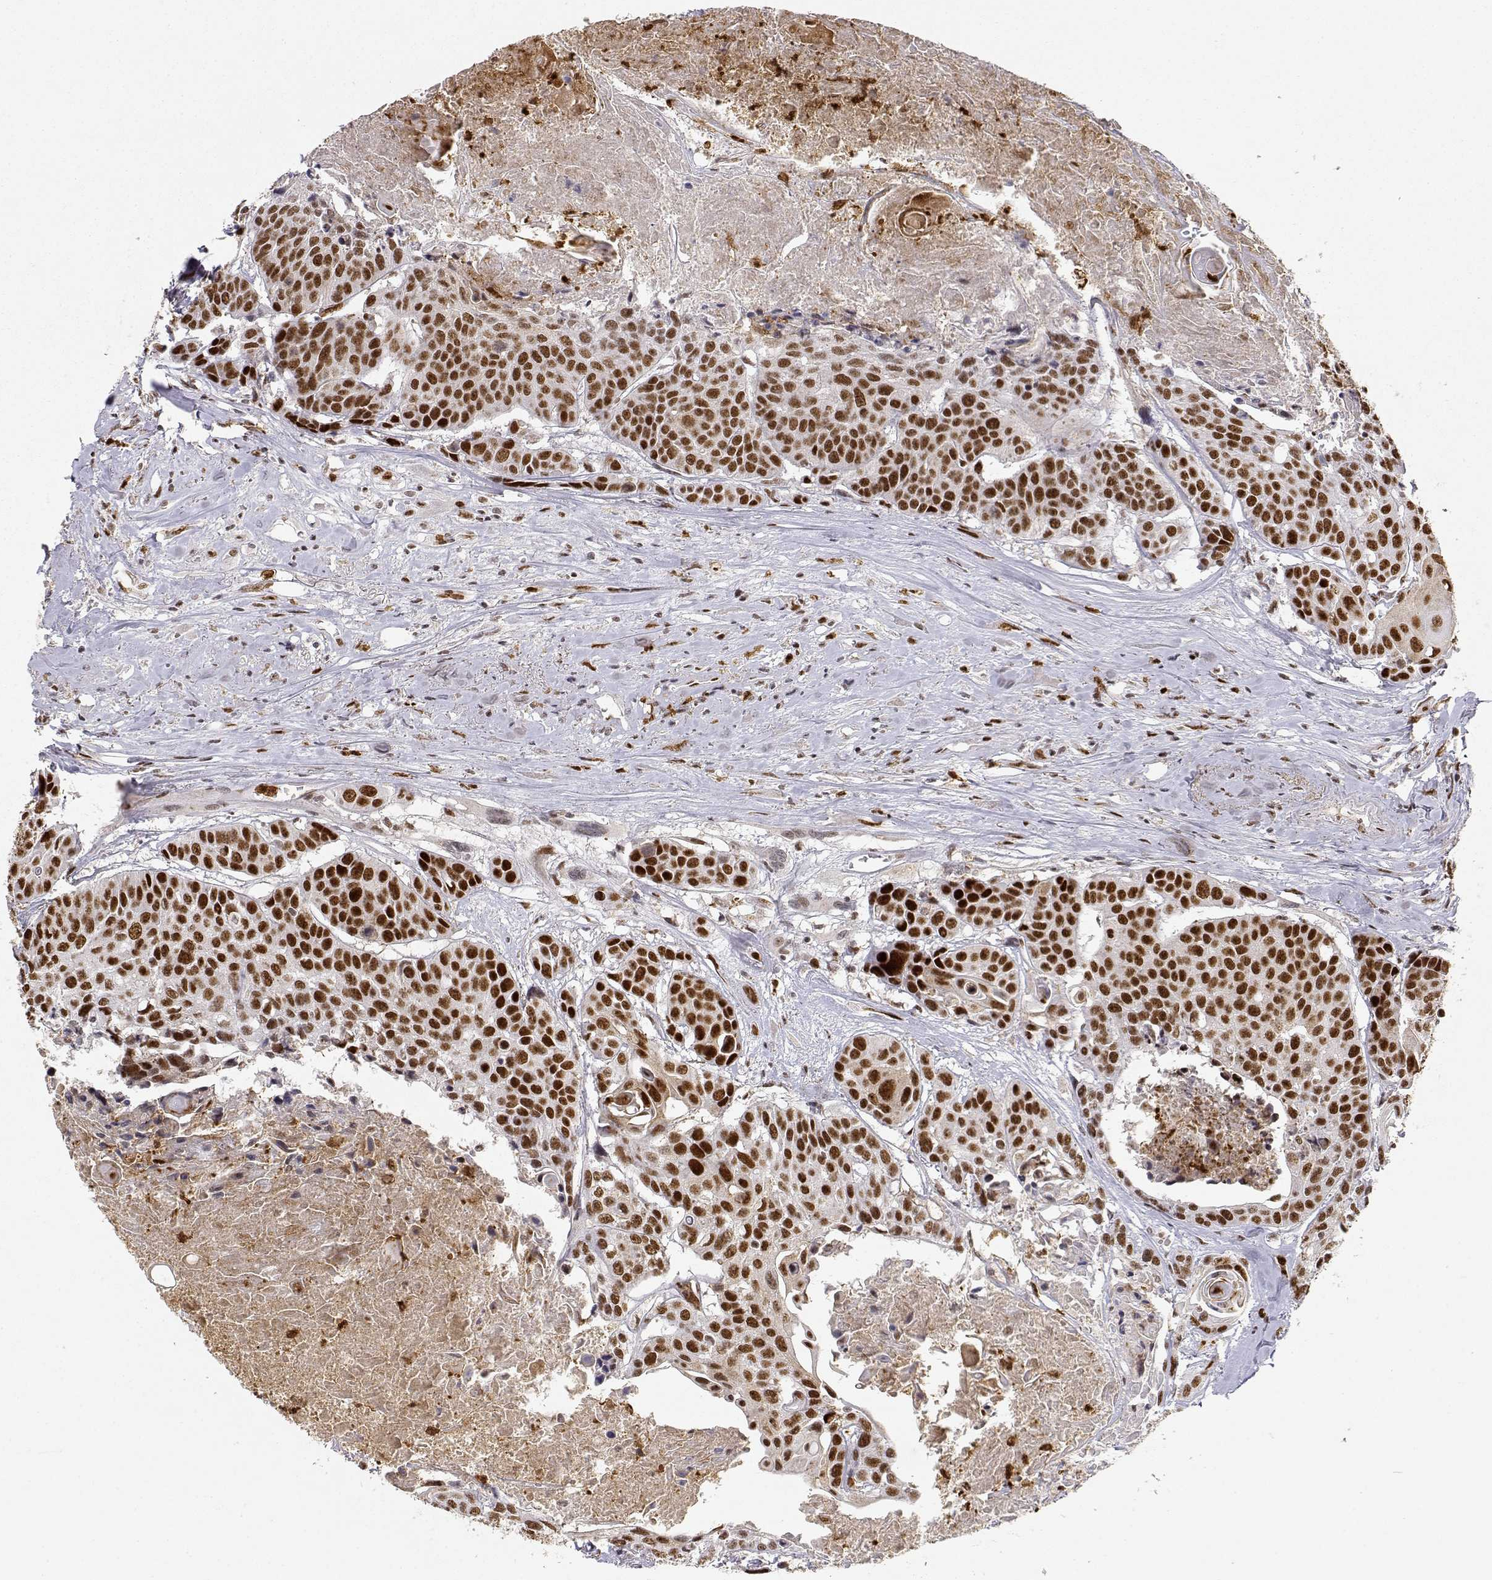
{"staining": {"intensity": "strong", "quantity": ">75%", "location": "nuclear"}, "tissue": "head and neck cancer", "cell_type": "Tumor cells", "image_type": "cancer", "snomed": [{"axis": "morphology", "description": "Squamous cell carcinoma, NOS"}, {"axis": "topography", "description": "Oral tissue"}, {"axis": "topography", "description": "Head-Neck"}], "caption": "Approximately >75% of tumor cells in human squamous cell carcinoma (head and neck) exhibit strong nuclear protein expression as visualized by brown immunohistochemical staining.", "gene": "RSF1", "patient": {"sex": "male", "age": 56}}